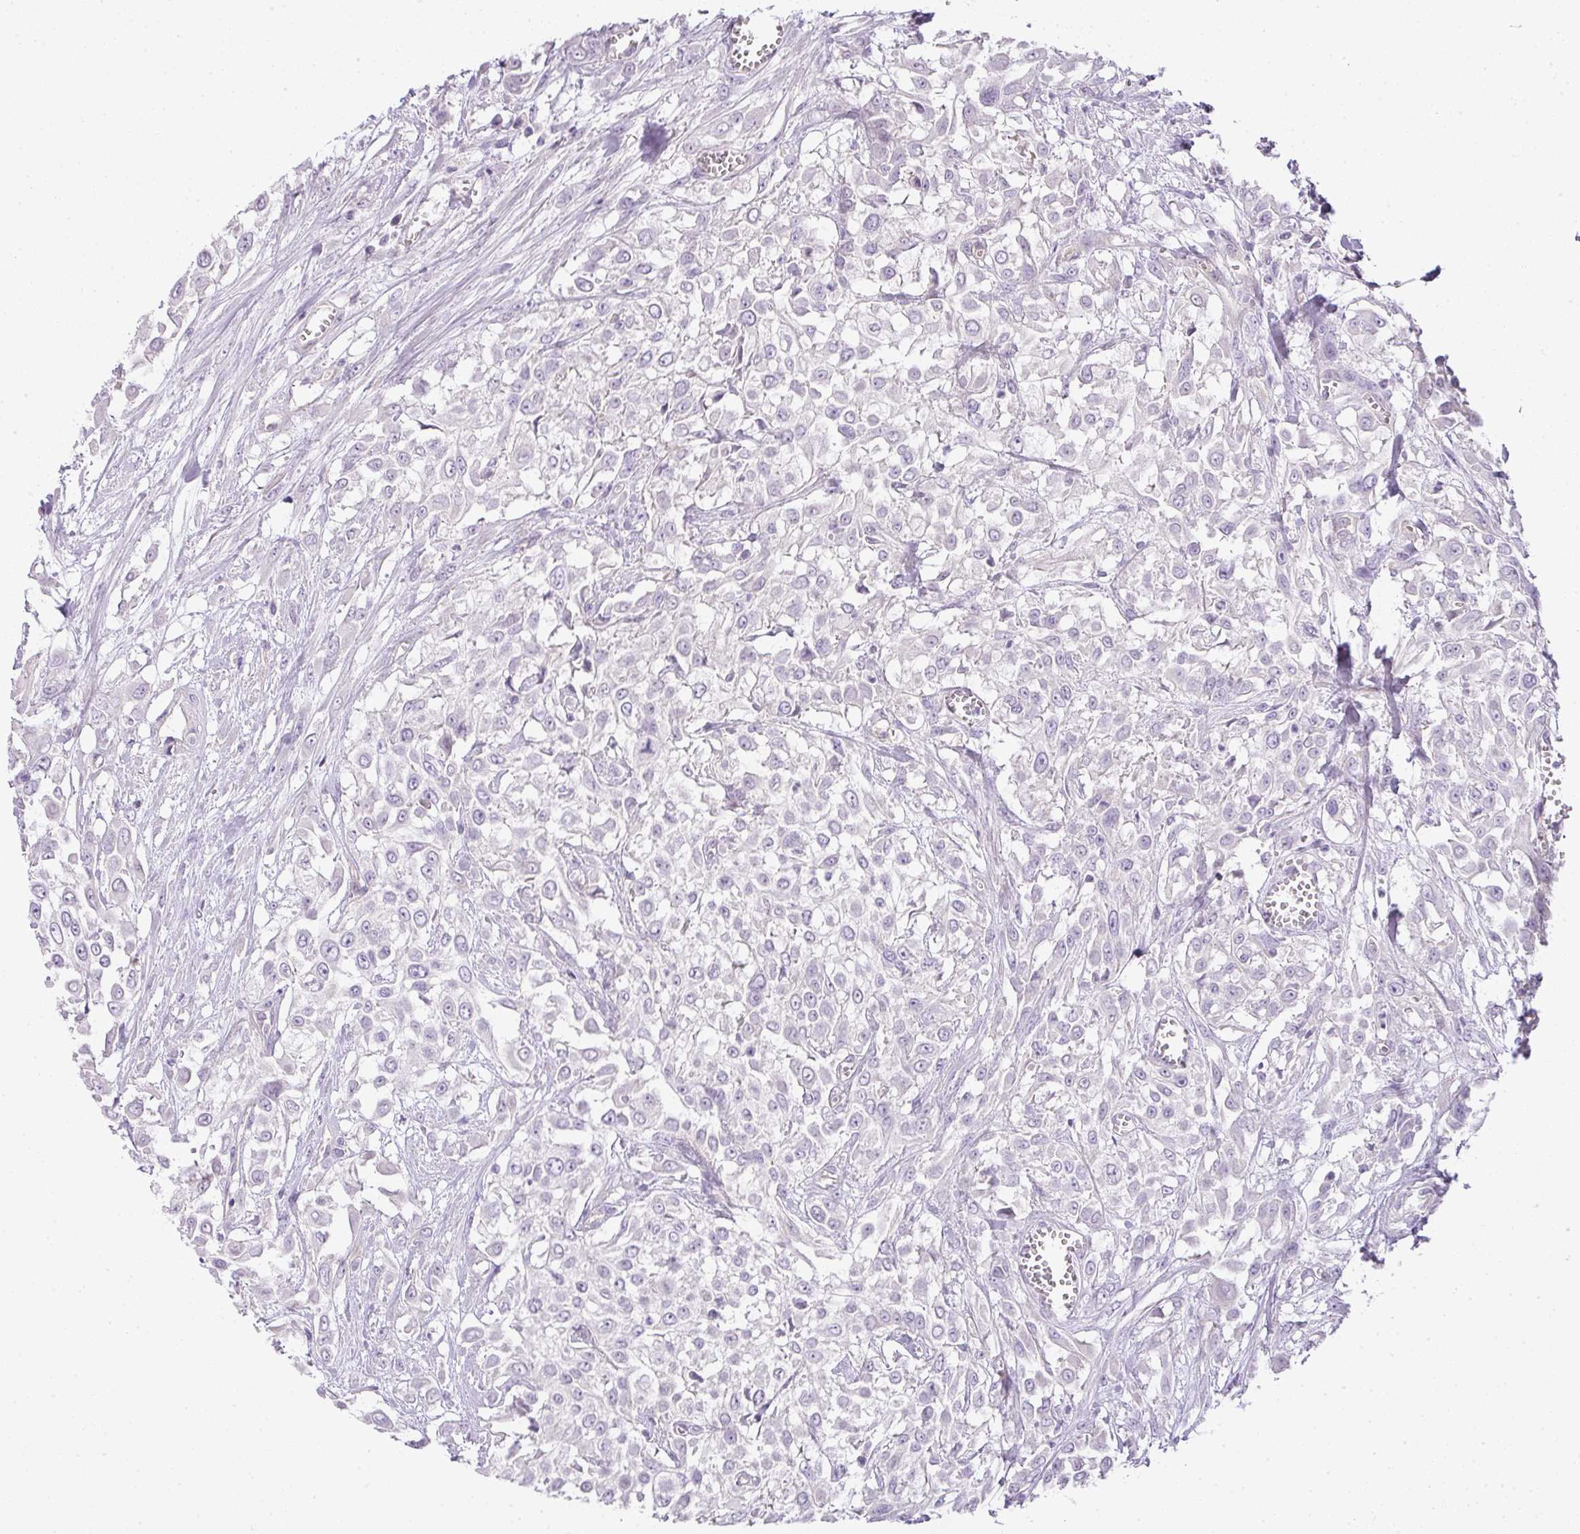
{"staining": {"intensity": "negative", "quantity": "none", "location": "none"}, "tissue": "urothelial cancer", "cell_type": "Tumor cells", "image_type": "cancer", "snomed": [{"axis": "morphology", "description": "Urothelial carcinoma, High grade"}, {"axis": "topography", "description": "Urinary bladder"}], "caption": "This image is of urothelial cancer stained with IHC to label a protein in brown with the nuclei are counter-stained blue. There is no staining in tumor cells. (Immunohistochemistry (ihc), brightfield microscopy, high magnification).", "gene": "RAX2", "patient": {"sex": "male", "age": 57}}